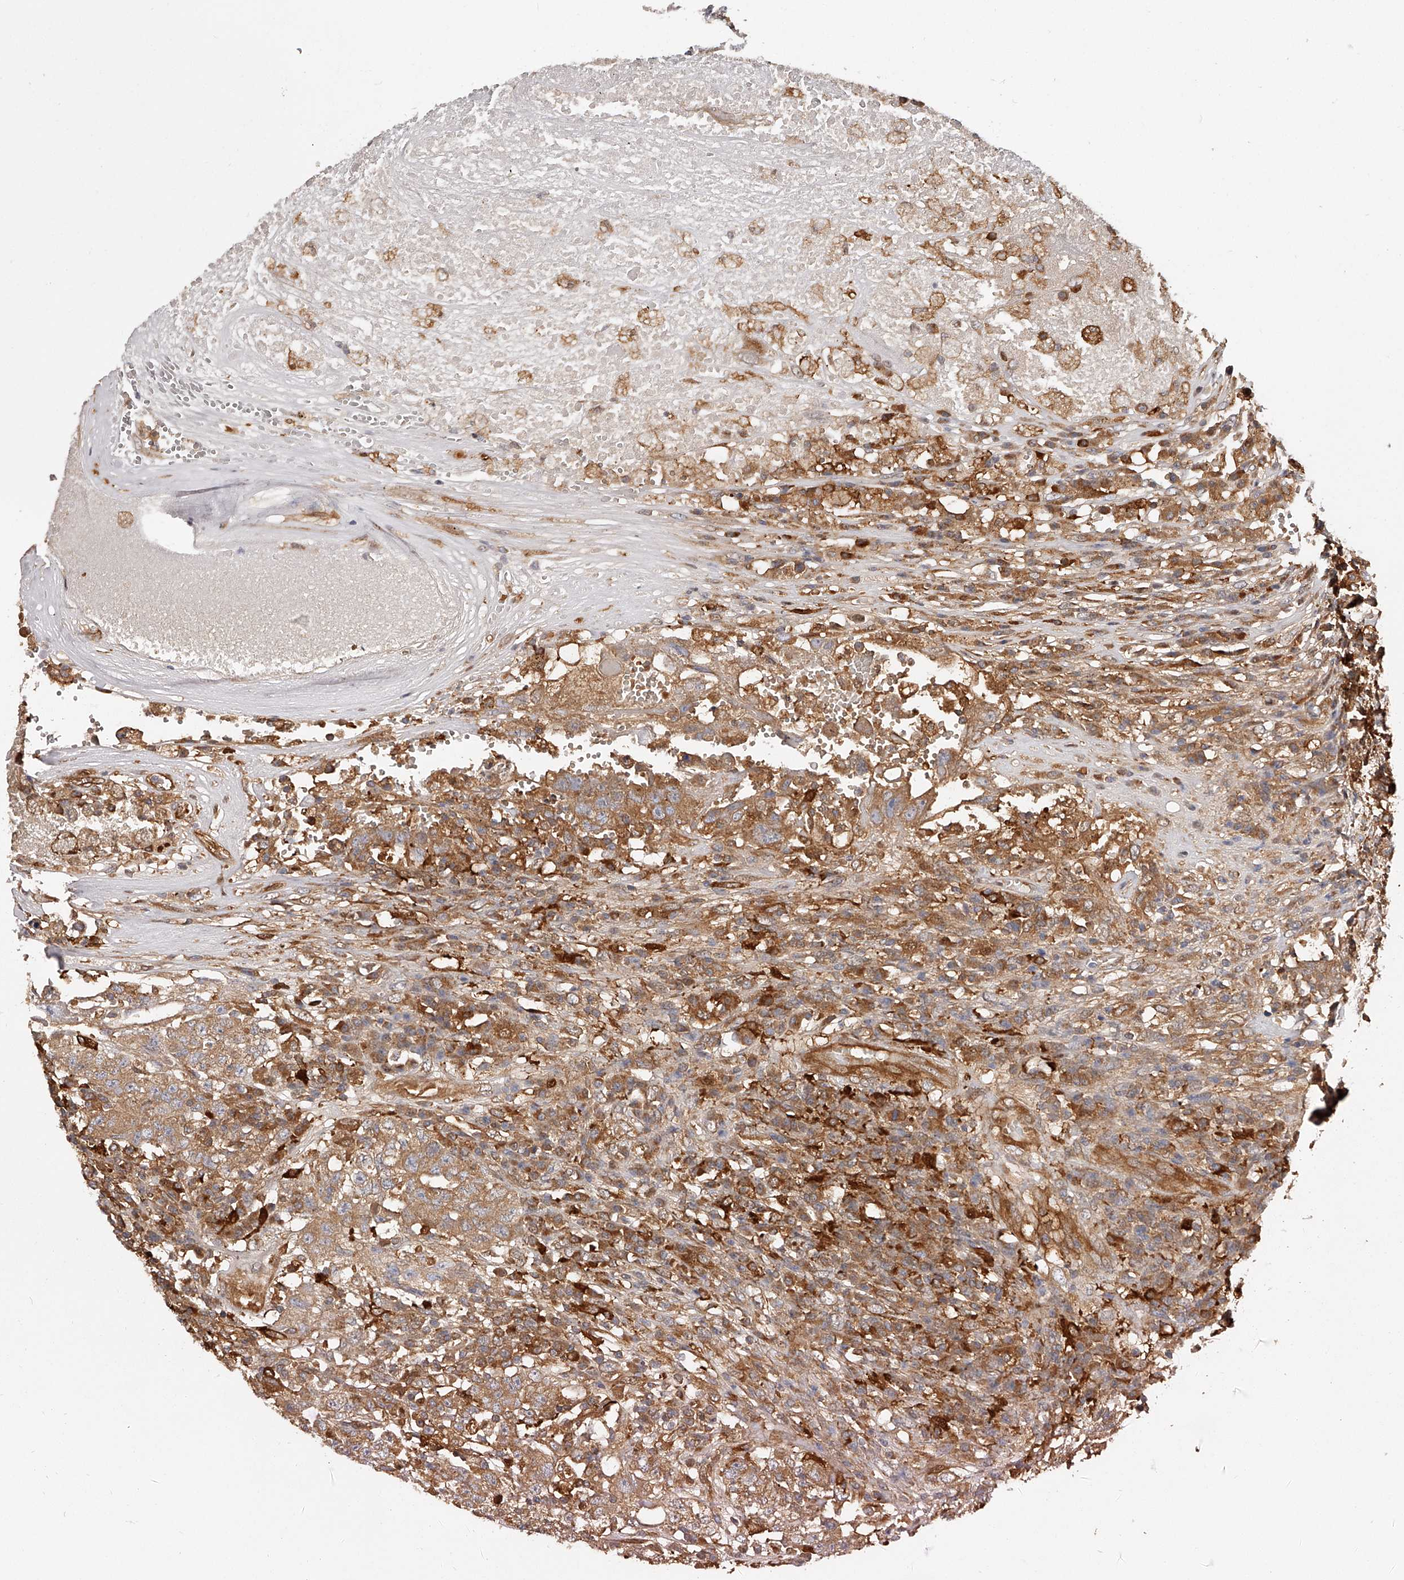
{"staining": {"intensity": "moderate", "quantity": ">75%", "location": "cytoplasmic/membranous"}, "tissue": "testis cancer", "cell_type": "Tumor cells", "image_type": "cancer", "snomed": [{"axis": "morphology", "description": "Carcinoma, Embryonal, NOS"}, {"axis": "topography", "description": "Testis"}], "caption": "Protein staining demonstrates moderate cytoplasmic/membranous staining in approximately >75% of tumor cells in testis cancer (embryonal carcinoma).", "gene": "LAP3", "patient": {"sex": "male", "age": 26}}